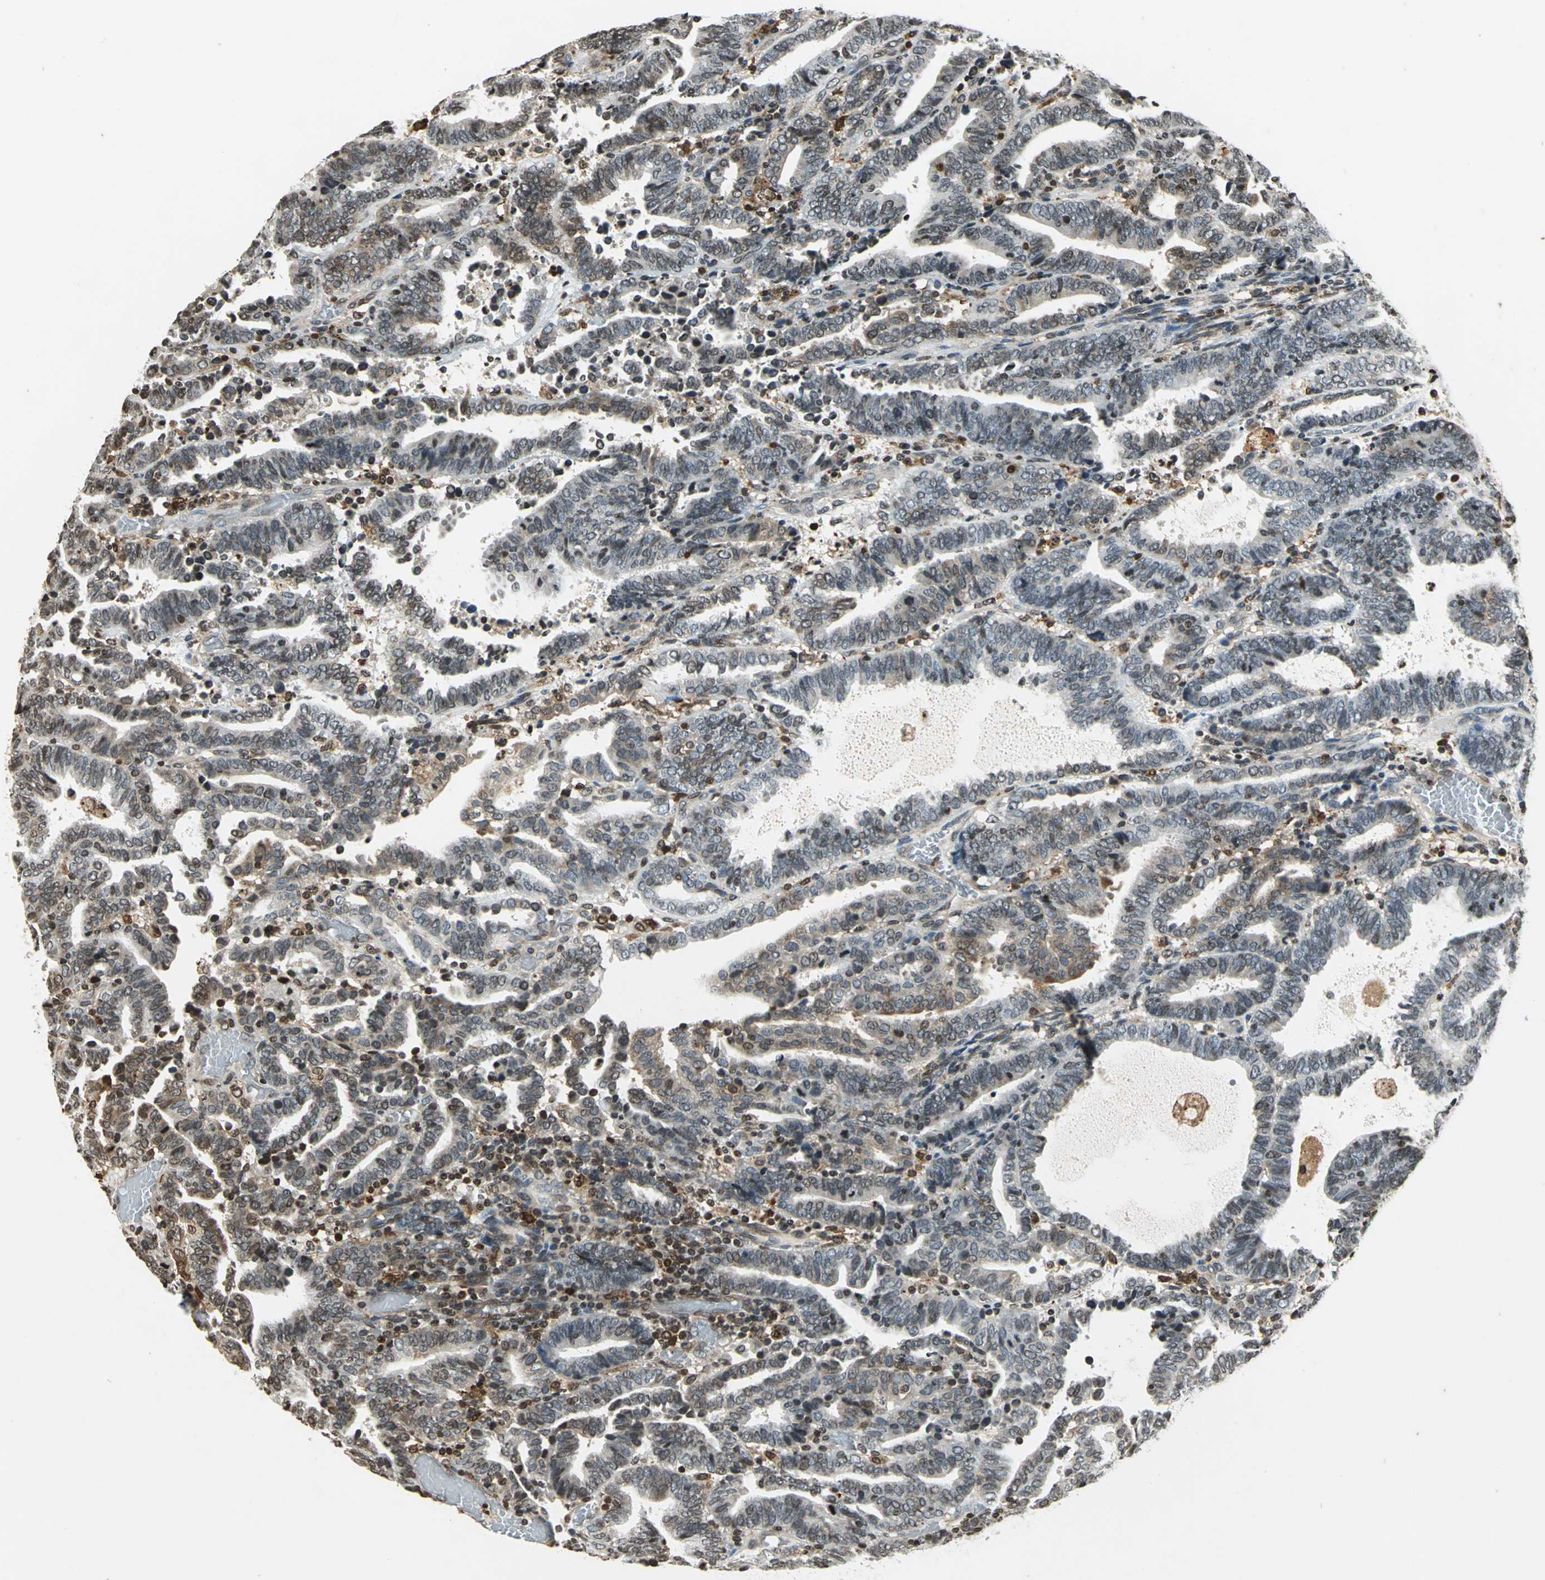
{"staining": {"intensity": "weak", "quantity": "25%-75%", "location": "cytoplasmic/membranous,nuclear"}, "tissue": "endometrial cancer", "cell_type": "Tumor cells", "image_type": "cancer", "snomed": [{"axis": "morphology", "description": "Adenocarcinoma, NOS"}, {"axis": "topography", "description": "Uterus"}], "caption": "DAB immunohistochemical staining of endometrial adenocarcinoma reveals weak cytoplasmic/membranous and nuclear protein expression in about 25%-75% of tumor cells. (Stains: DAB (3,3'-diaminobenzidine) in brown, nuclei in blue, Microscopy: brightfield microscopy at high magnification).", "gene": "LGALS3", "patient": {"sex": "female", "age": 83}}